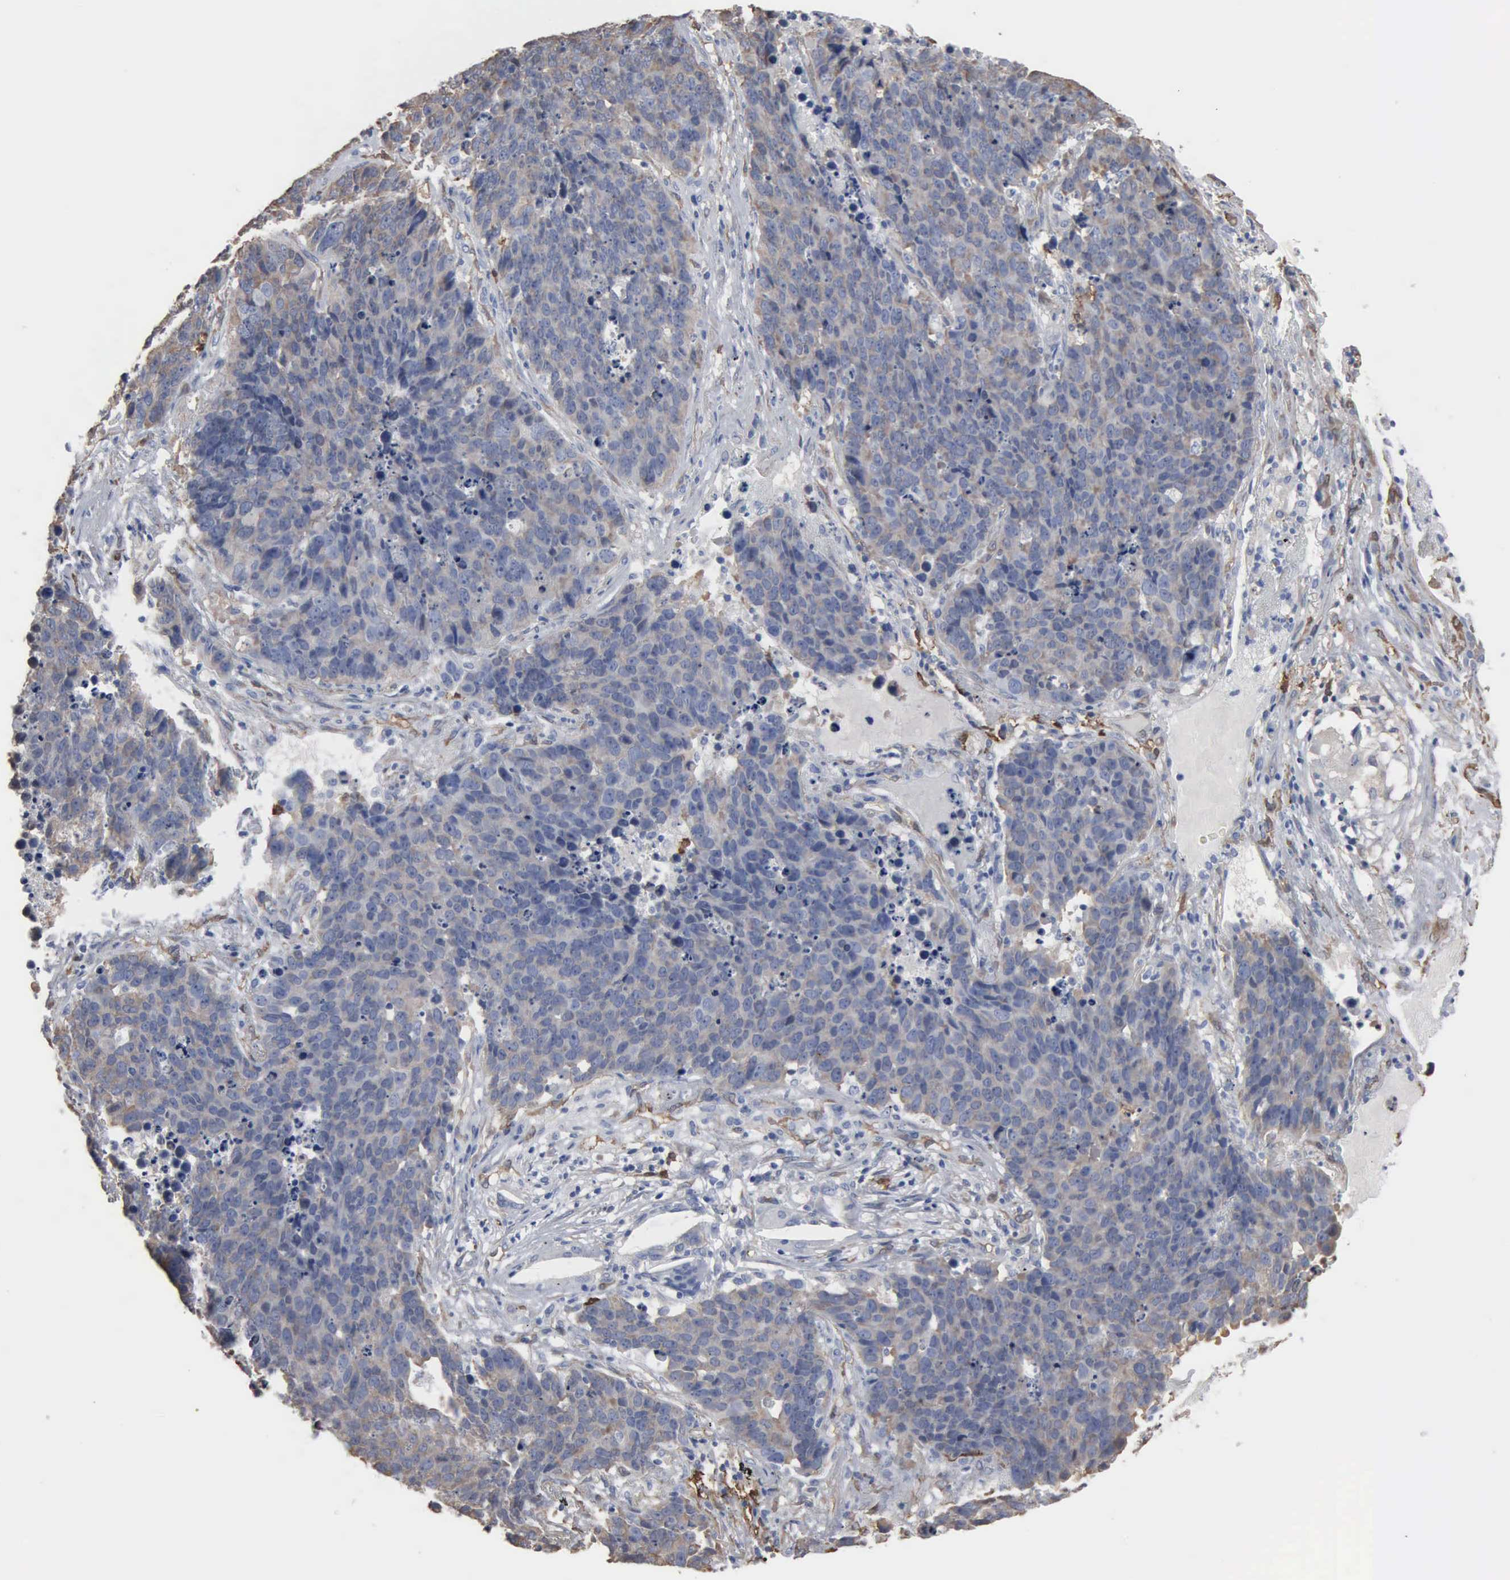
{"staining": {"intensity": "negative", "quantity": "none", "location": "none"}, "tissue": "lung cancer", "cell_type": "Tumor cells", "image_type": "cancer", "snomed": [{"axis": "morphology", "description": "Carcinoid, malignant, NOS"}, {"axis": "topography", "description": "Lung"}], "caption": "Immunohistochemistry (IHC) micrograph of neoplastic tissue: human lung cancer (malignant carcinoid) stained with DAB (3,3'-diaminobenzidine) shows no significant protein expression in tumor cells.", "gene": "FSCN1", "patient": {"sex": "male", "age": 60}}